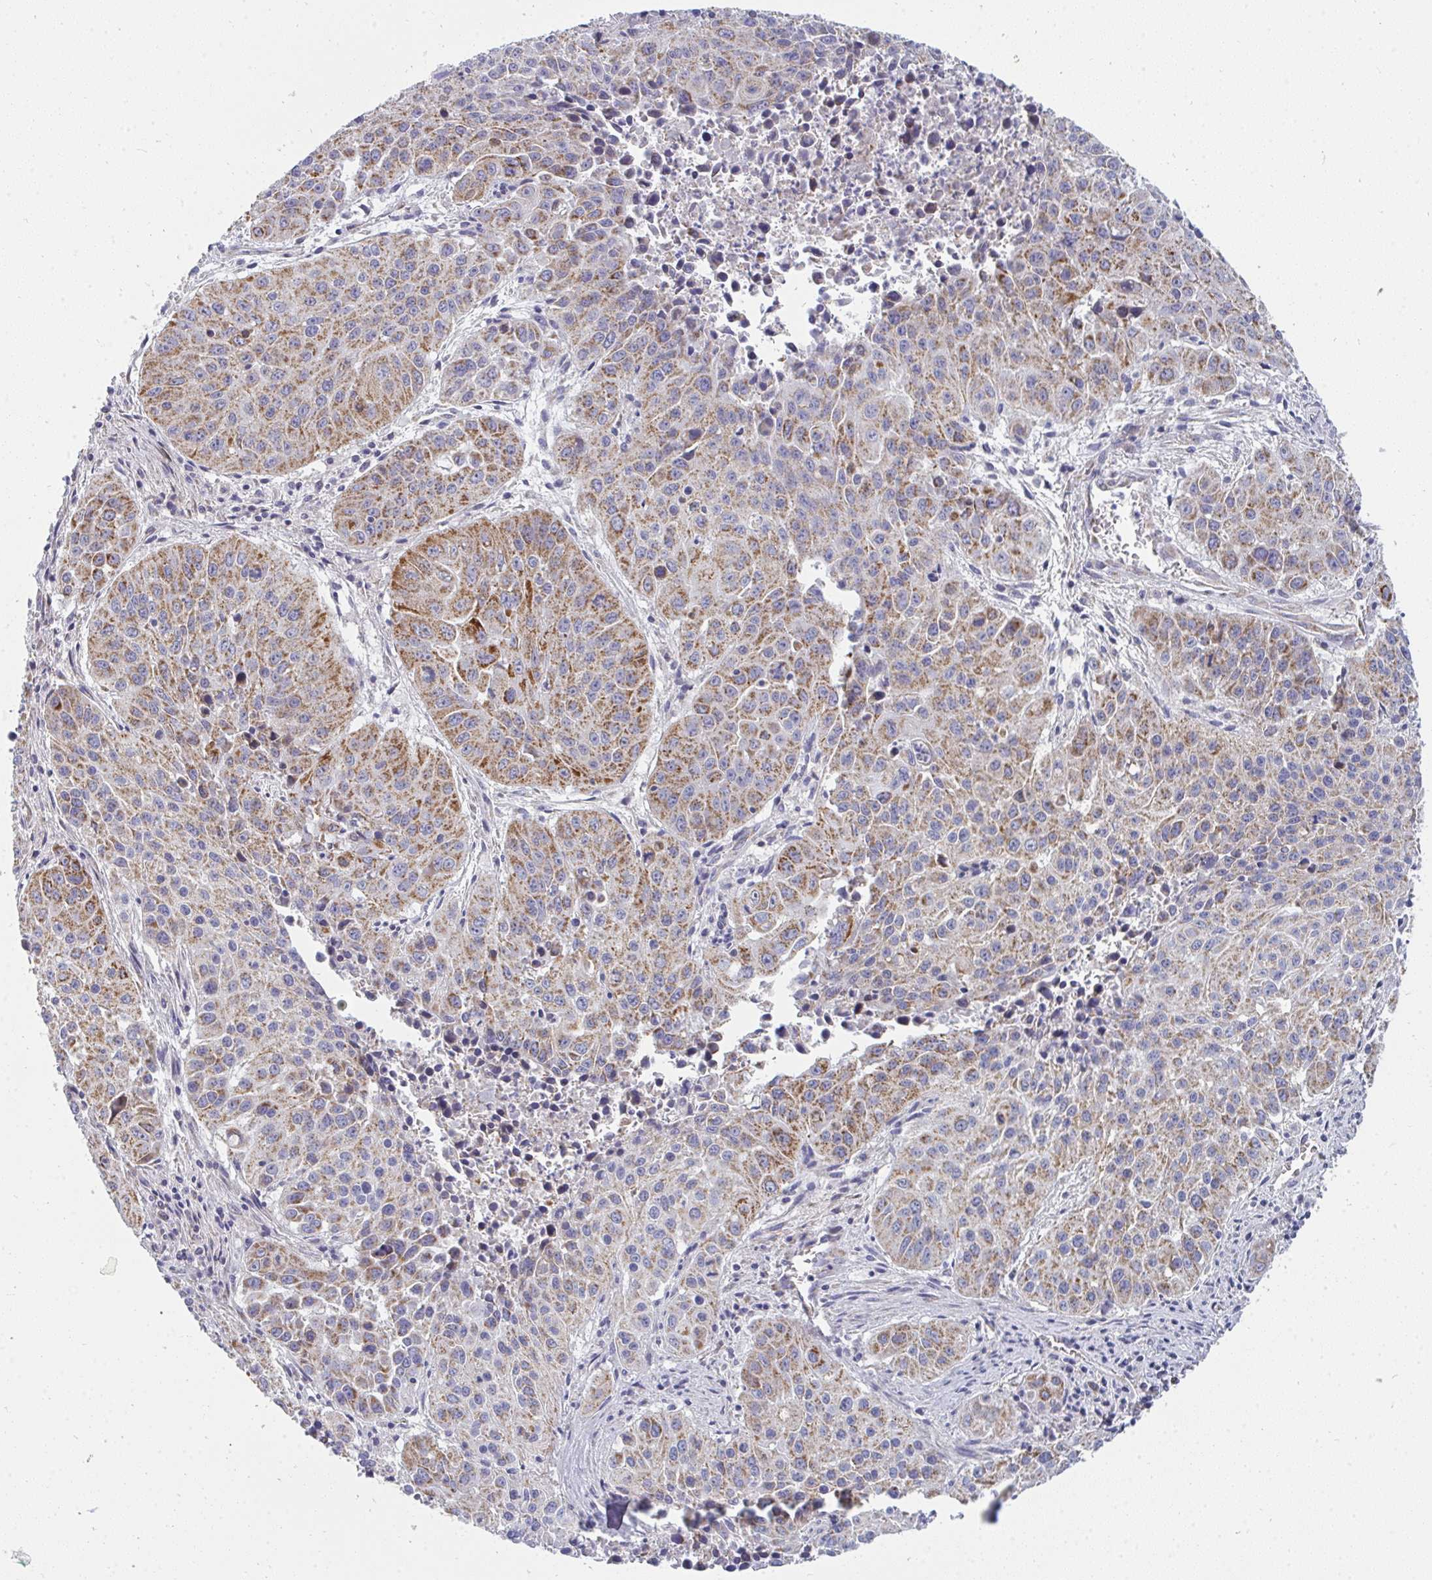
{"staining": {"intensity": "moderate", "quantity": "25%-75%", "location": "cytoplasmic/membranous"}, "tissue": "lung cancer", "cell_type": "Tumor cells", "image_type": "cancer", "snomed": [{"axis": "morphology", "description": "Squamous cell carcinoma, NOS"}, {"axis": "topography", "description": "Lung"}], "caption": "There is medium levels of moderate cytoplasmic/membranous staining in tumor cells of lung cancer, as demonstrated by immunohistochemical staining (brown color).", "gene": "FAHD1", "patient": {"sex": "female", "age": 61}}